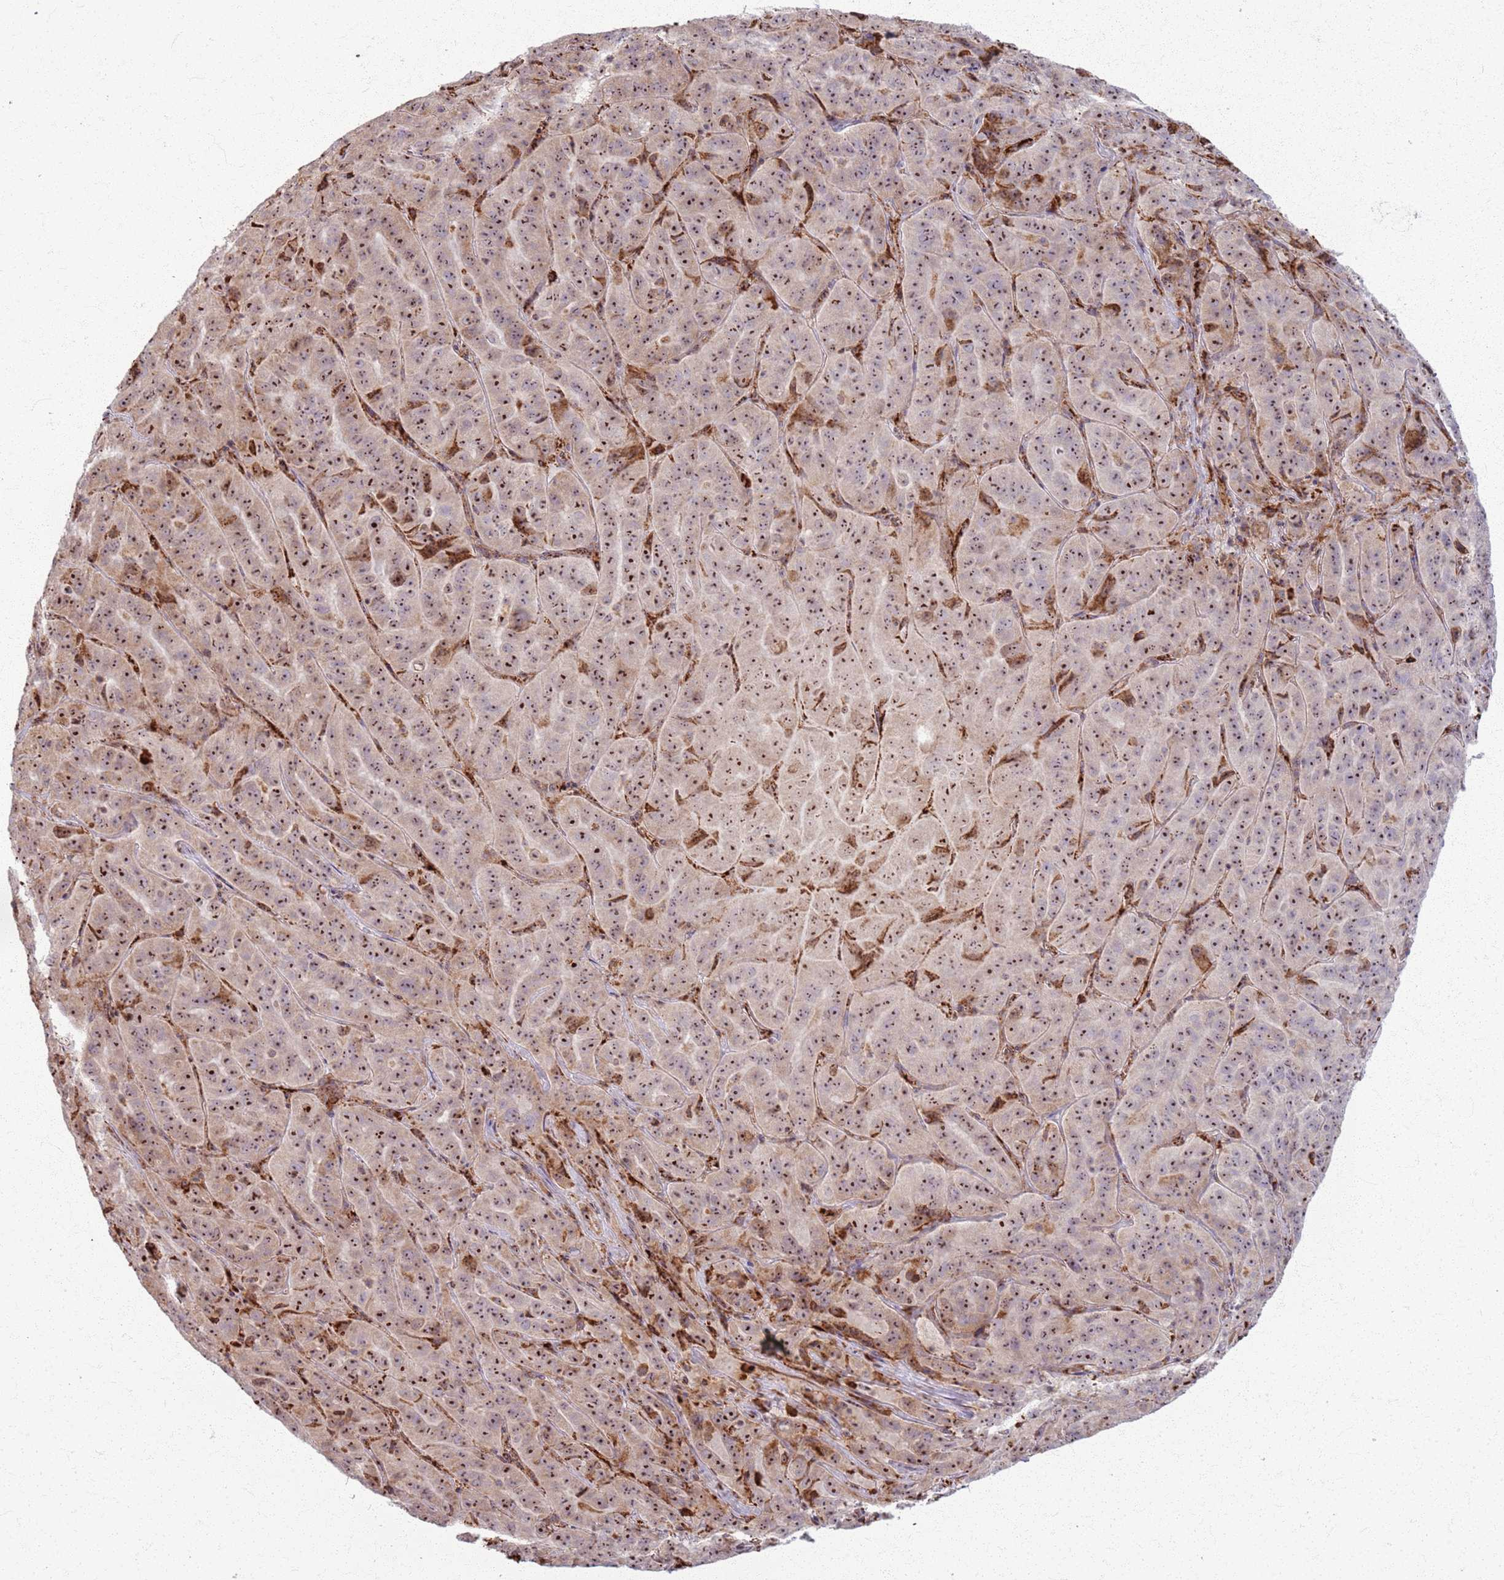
{"staining": {"intensity": "moderate", "quantity": ">75%", "location": "nuclear"}, "tissue": "pancreatic cancer", "cell_type": "Tumor cells", "image_type": "cancer", "snomed": [{"axis": "morphology", "description": "Adenocarcinoma, NOS"}, {"axis": "topography", "description": "Pancreas"}], "caption": "Tumor cells reveal medium levels of moderate nuclear expression in about >75% of cells in adenocarcinoma (pancreatic). Ihc stains the protein in brown and the nuclei are stained blue.", "gene": "KRI1", "patient": {"sex": "male", "age": 63}}